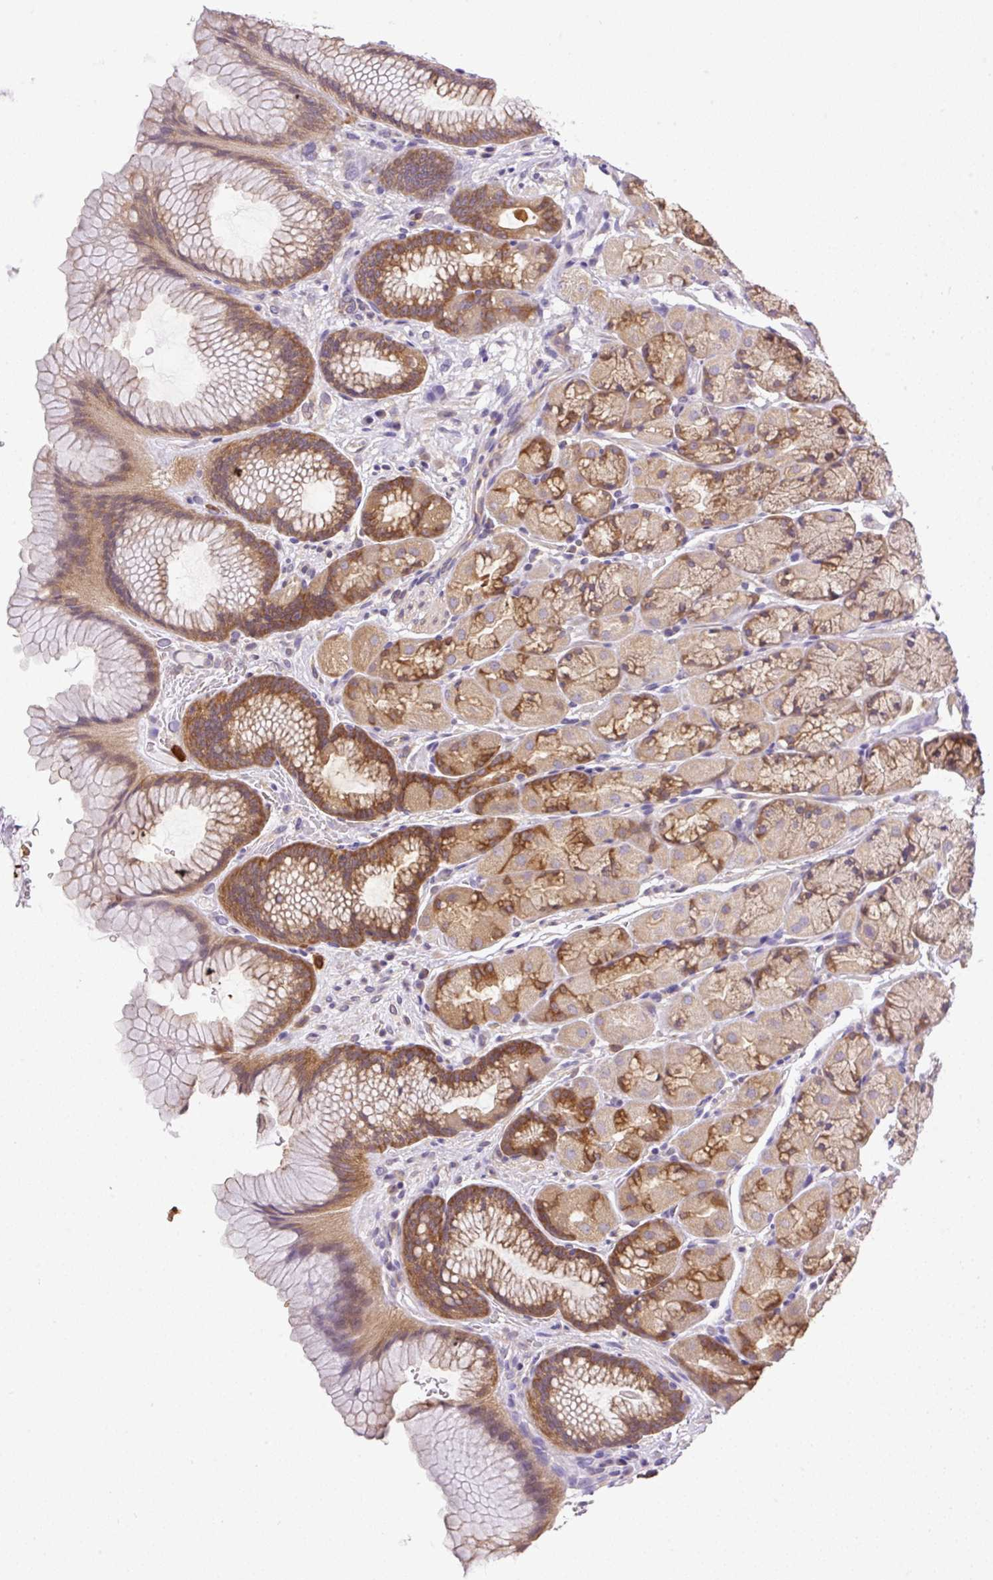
{"staining": {"intensity": "moderate", "quantity": ">75%", "location": "cytoplasmic/membranous"}, "tissue": "stomach", "cell_type": "Glandular cells", "image_type": "normal", "snomed": [{"axis": "morphology", "description": "Normal tissue, NOS"}, {"axis": "topography", "description": "Stomach"}], "caption": "Immunohistochemical staining of benign stomach demonstrates medium levels of moderate cytoplasmic/membranous expression in about >75% of glandular cells. (DAB (3,3'-diaminobenzidine) = brown stain, brightfield microscopy at high magnification).", "gene": "CAMK2A", "patient": {"sex": "male", "age": 63}}